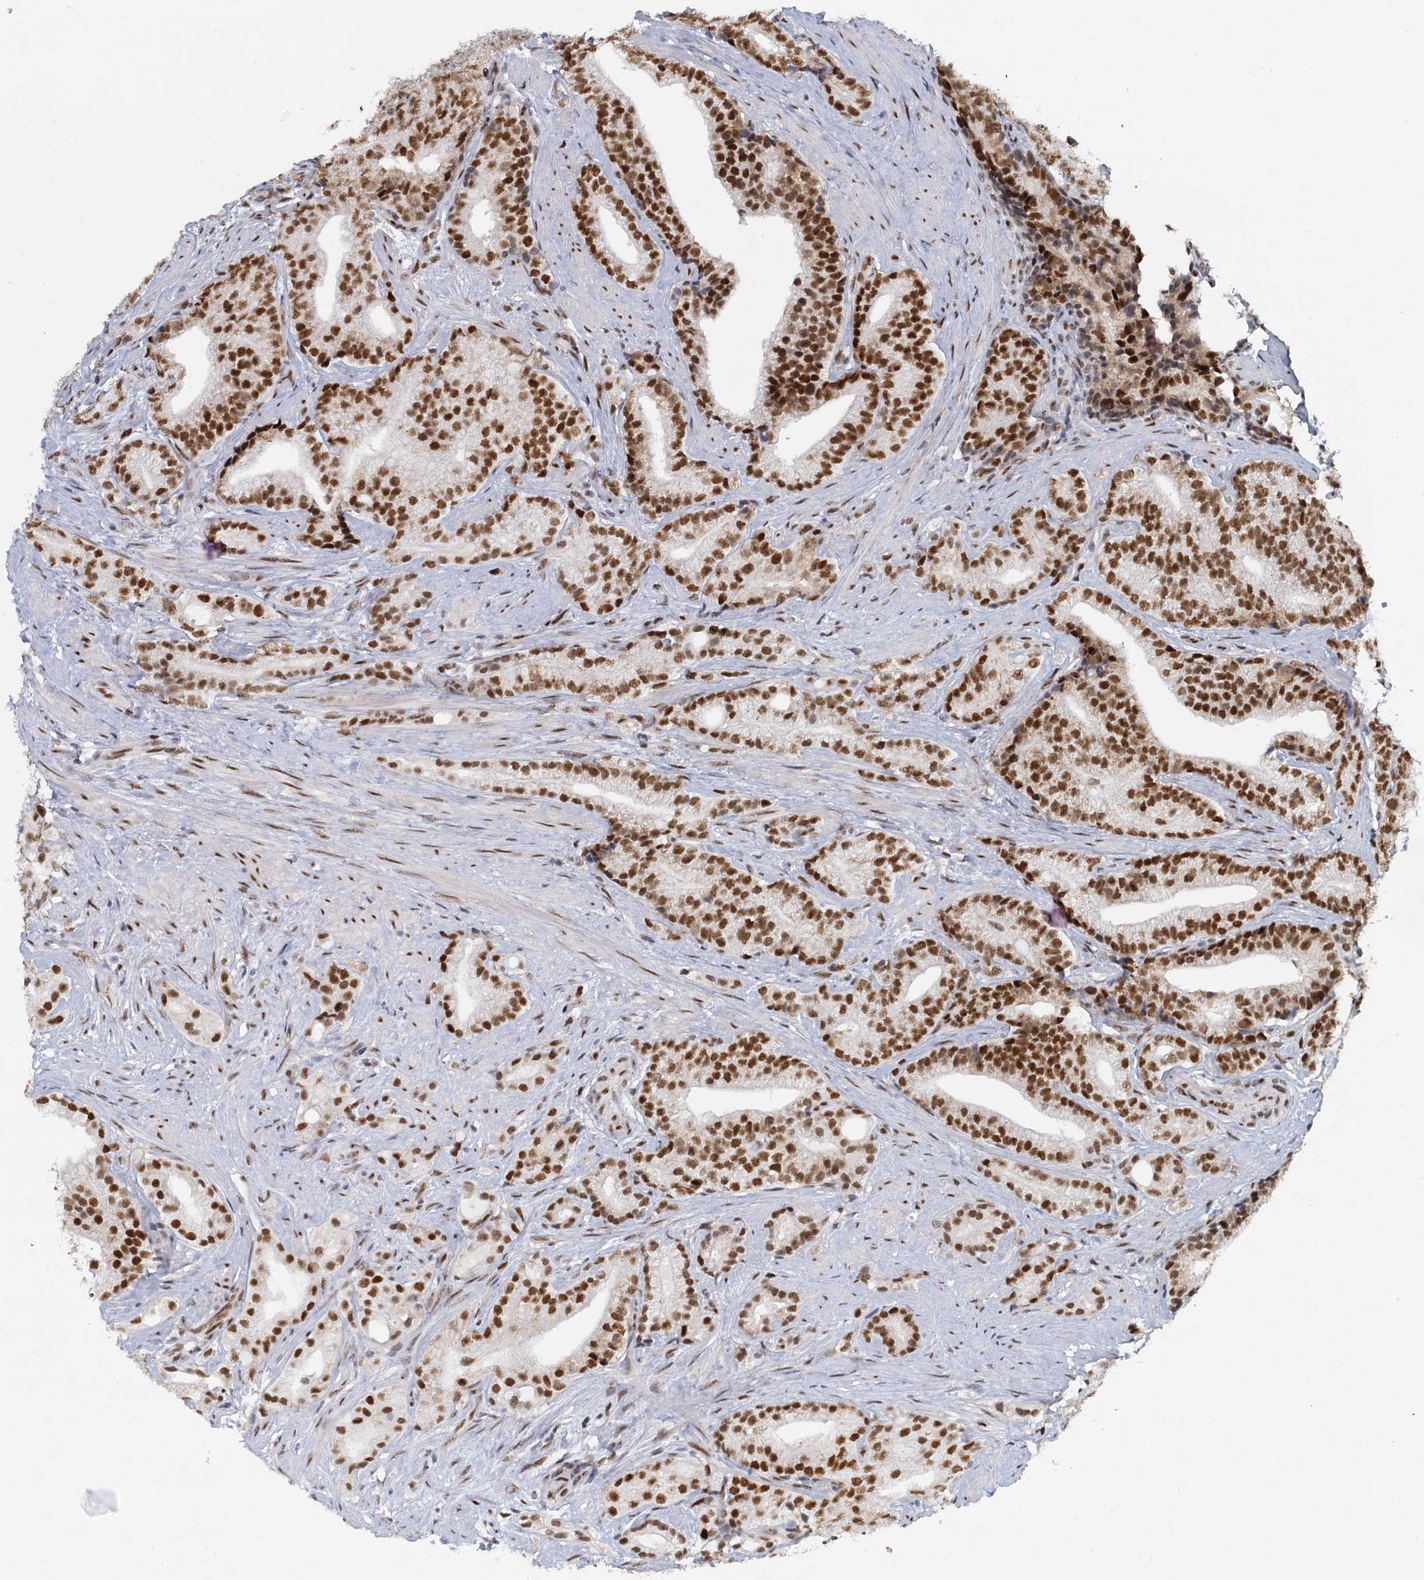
{"staining": {"intensity": "strong", "quantity": ">75%", "location": "nuclear"}, "tissue": "prostate cancer", "cell_type": "Tumor cells", "image_type": "cancer", "snomed": [{"axis": "morphology", "description": "Adenocarcinoma, Low grade"}, {"axis": "topography", "description": "Prostate"}], "caption": "DAB (3,3'-diaminobenzidine) immunohistochemical staining of prostate cancer (low-grade adenocarcinoma) displays strong nuclear protein expression in about >75% of tumor cells.", "gene": "RPRD1A", "patient": {"sex": "male", "age": 71}}